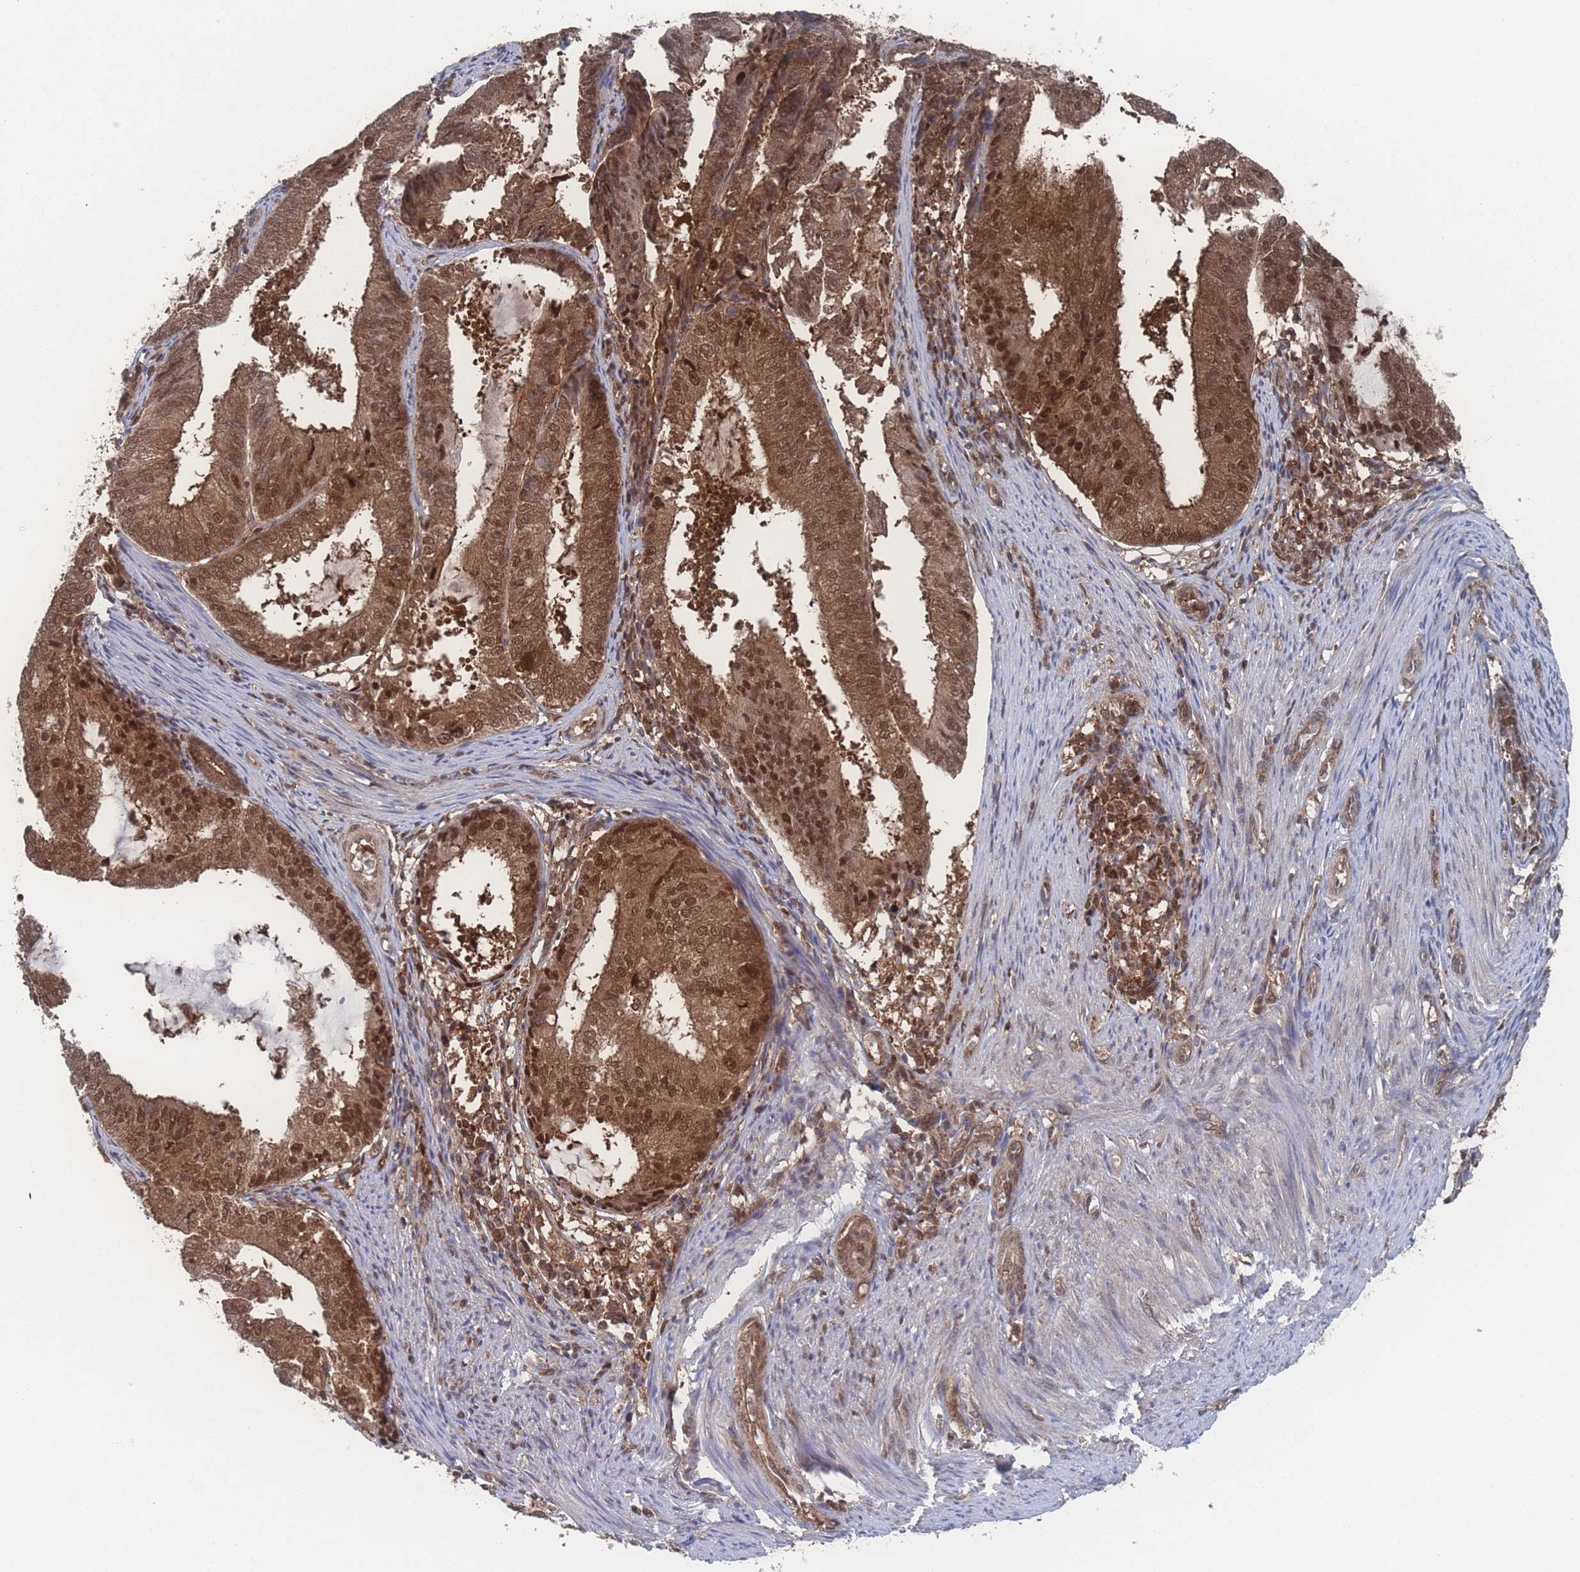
{"staining": {"intensity": "moderate", "quantity": ">75%", "location": "cytoplasmic/membranous,nuclear"}, "tissue": "endometrial cancer", "cell_type": "Tumor cells", "image_type": "cancer", "snomed": [{"axis": "morphology", "description": "Adenocarcinoma, NOS"}, {"axis": "topography", "description": "Endometrium"}], "caption": "An image of endometrial cancer (adenocarcinoma) stained for a protein exhibits moderate cytoplasmic/membranous and nuclear brown staining in tumor cells.", "gene": "PSMA1", "patient": {"sex": "female", "age": 81}}